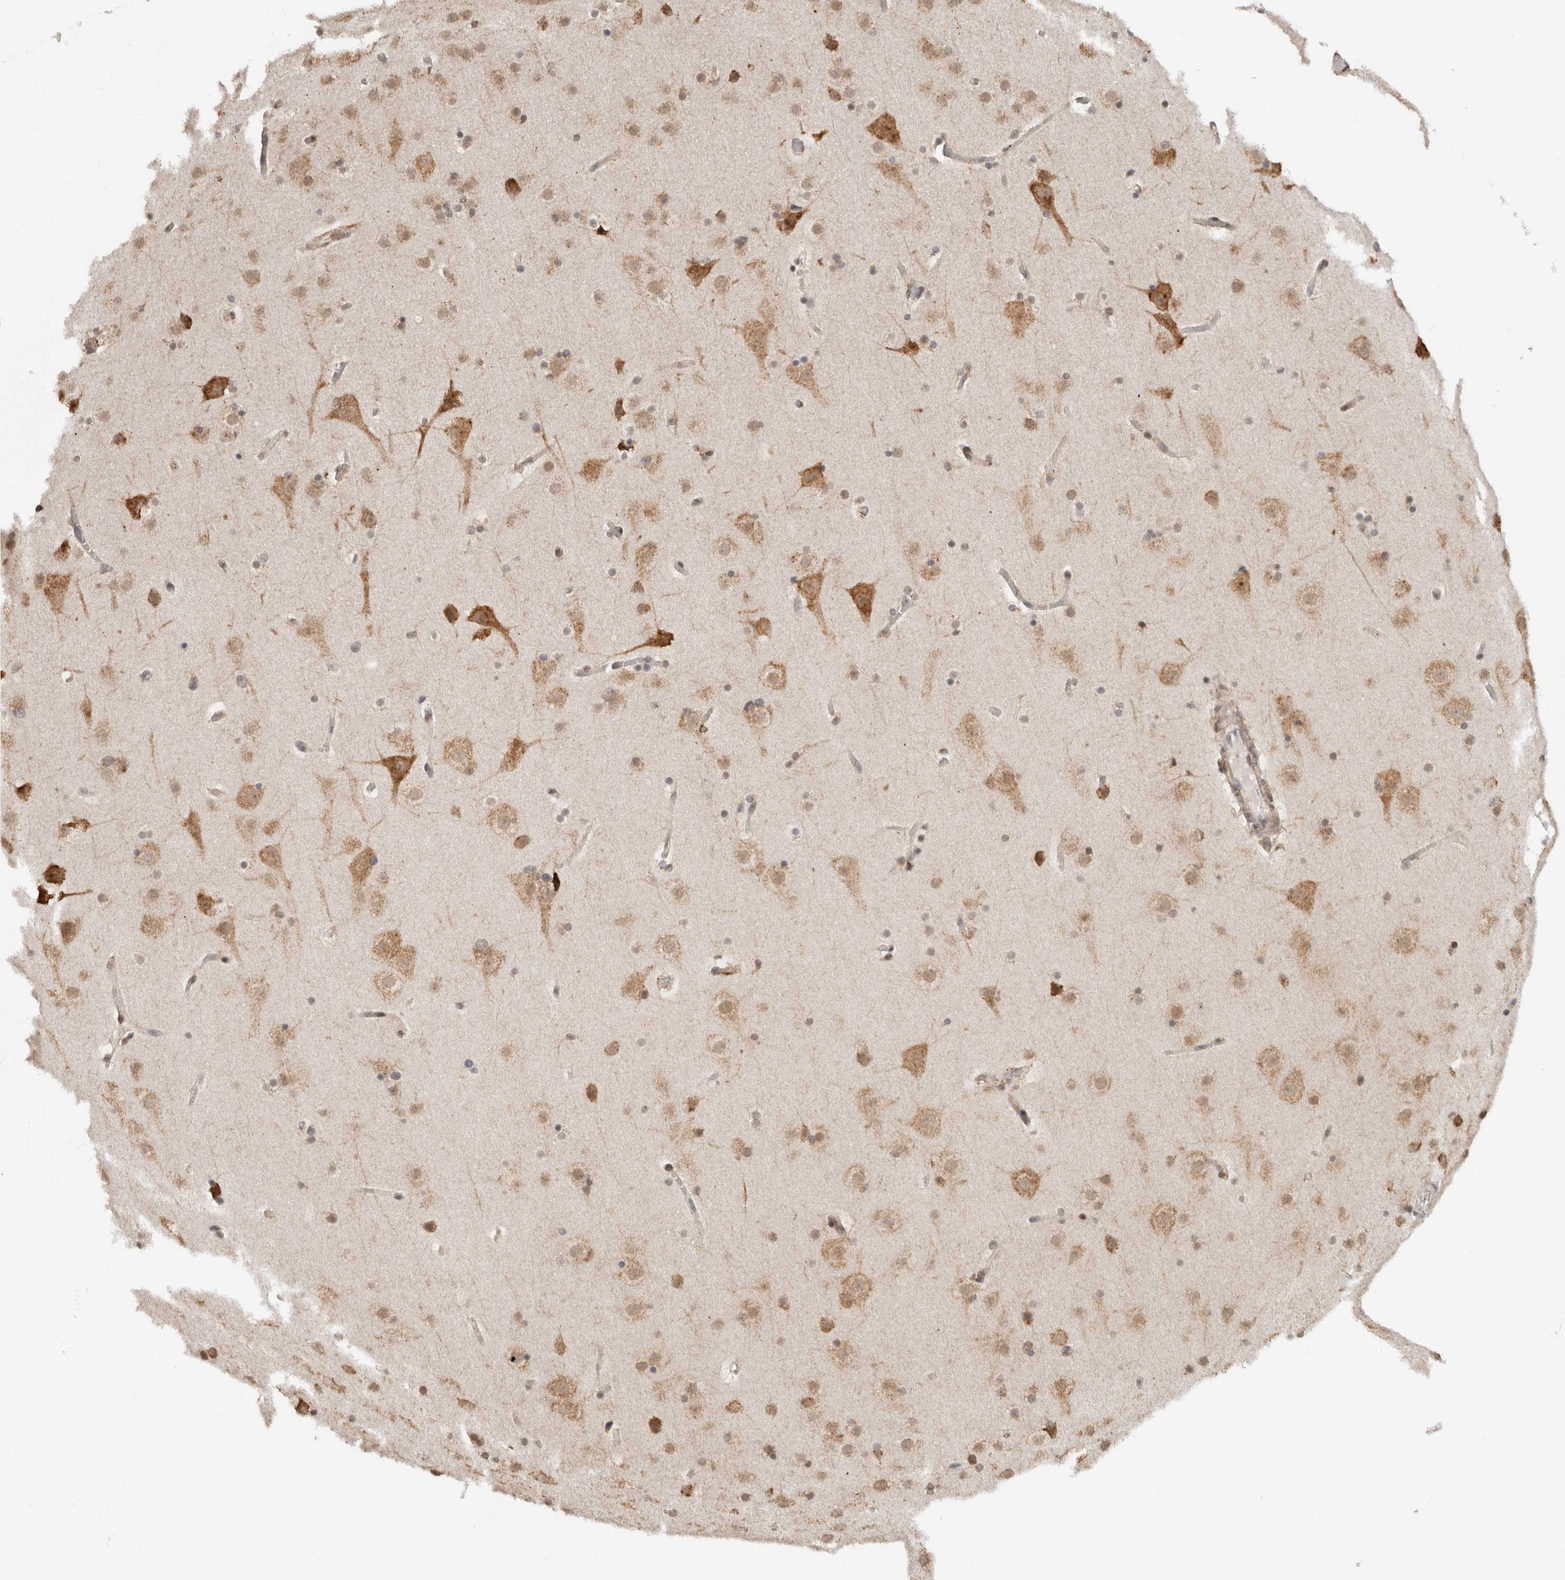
{"staining": {"intensity": "negative", "quantity": "none", "location": "none"}, "tissue": "cerebral cortex", "cell_type": "Endothelial cells", "image_type": "normal", "snomed": [{"axis": "morphology", "description": "Normal tissue, NOS"}, {"axis": "topography", "description": "Cerebral cortex"}], "caption": "Endothelial cells show no significant protein expression in normal cerebral cortex.", "gene": "MS4A7", "patient": {"sex": "male", "age": 57}}